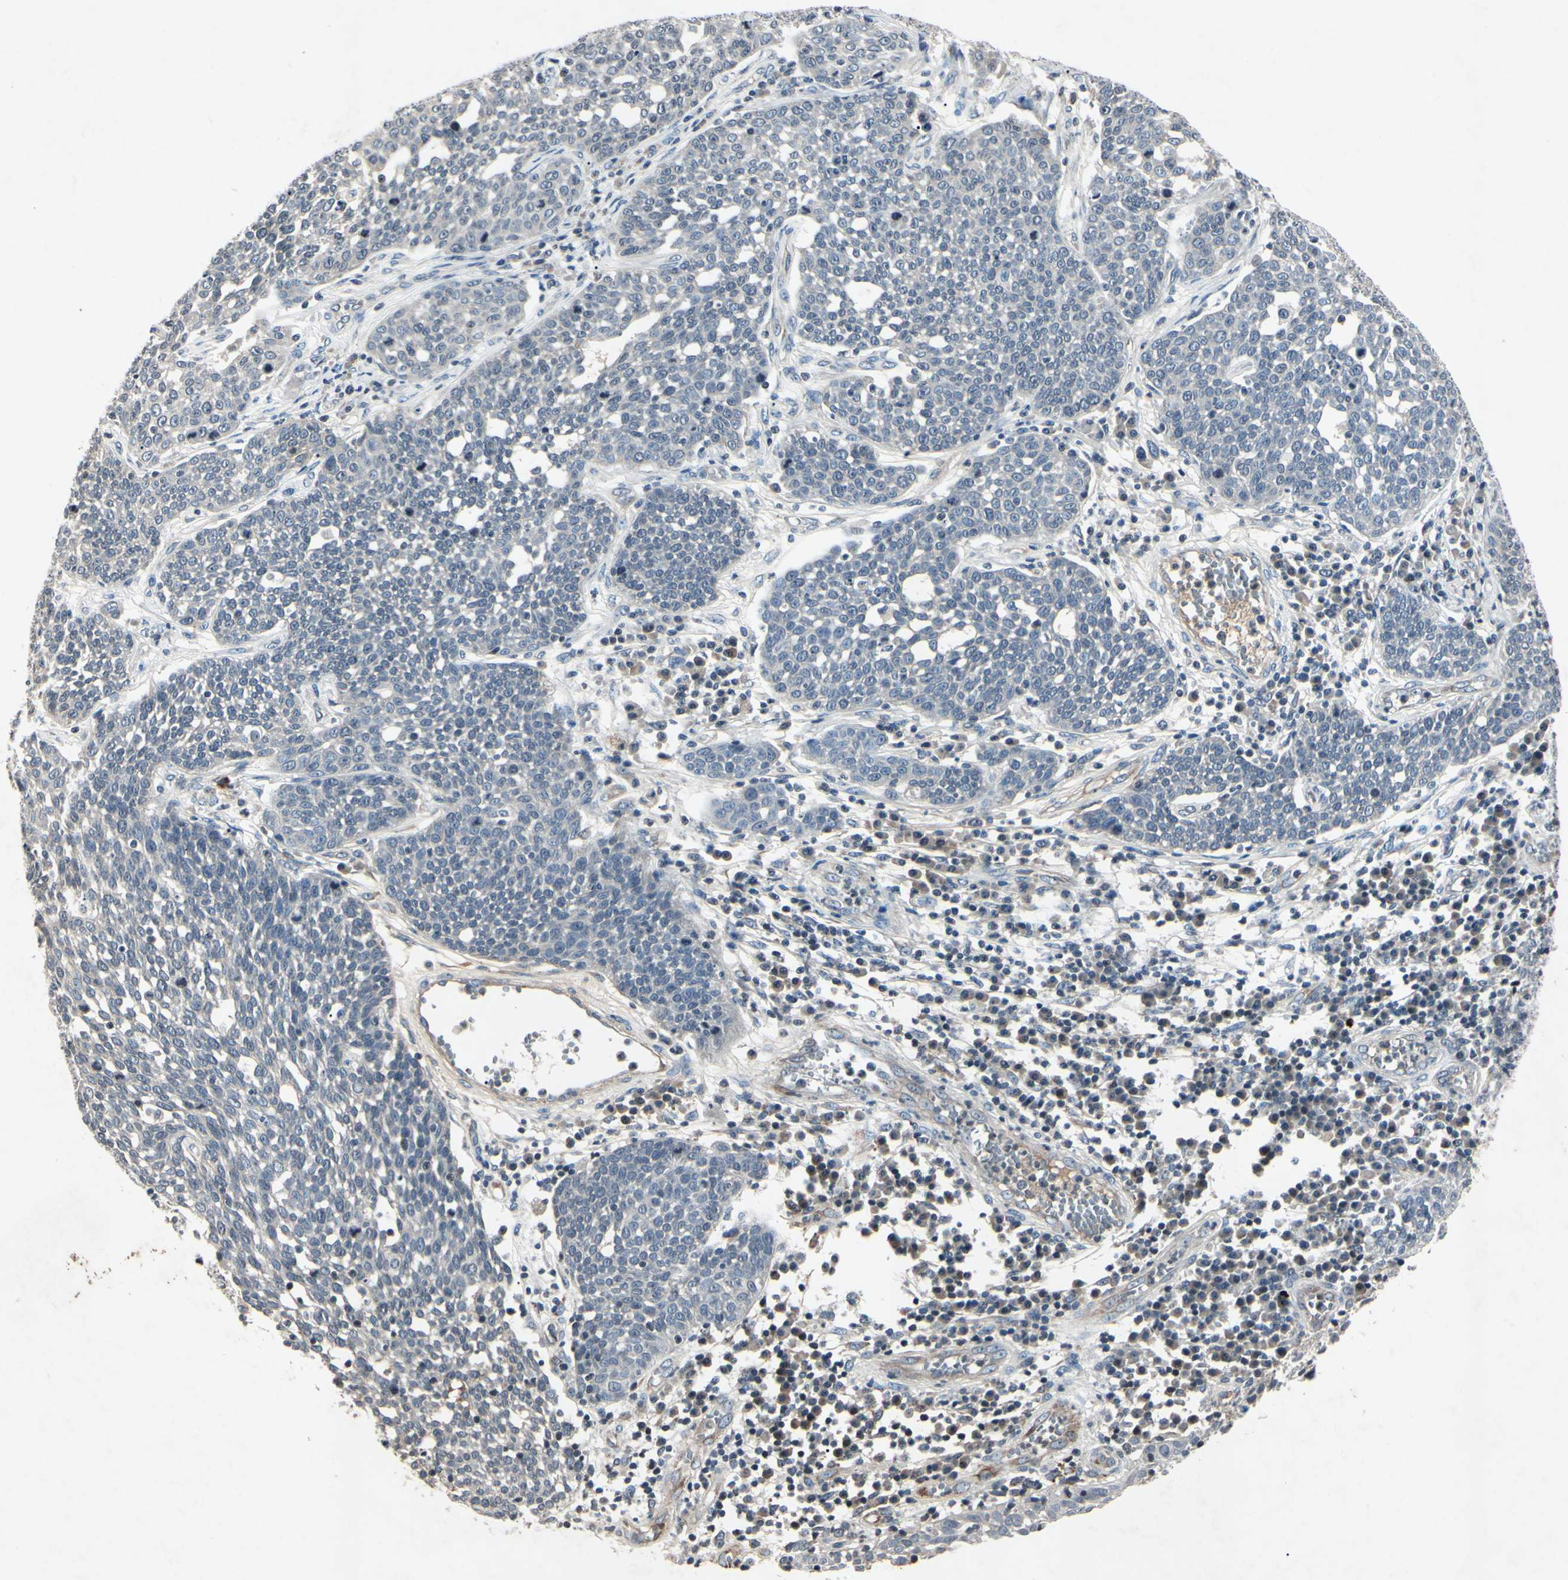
{"staining": {"intensity": "negative", "quantity": "none", "location": "none"}, "tissue": "cervical cancer", "cell_type": "Tumor cells", "image_type": "cancer", "snomed": [{"axis": "morphology", "description": "Squamous cell carcinoma, NOS"}, {"axis": "topography", "description": "Cervix"}], "caption": "A photomicrograph of cervical squamous cell carcinoma stained for a protein displays no brown staining in tumor cells.", "gene": "AEBP1", "patient": {"sex": "female", "age": 34}}